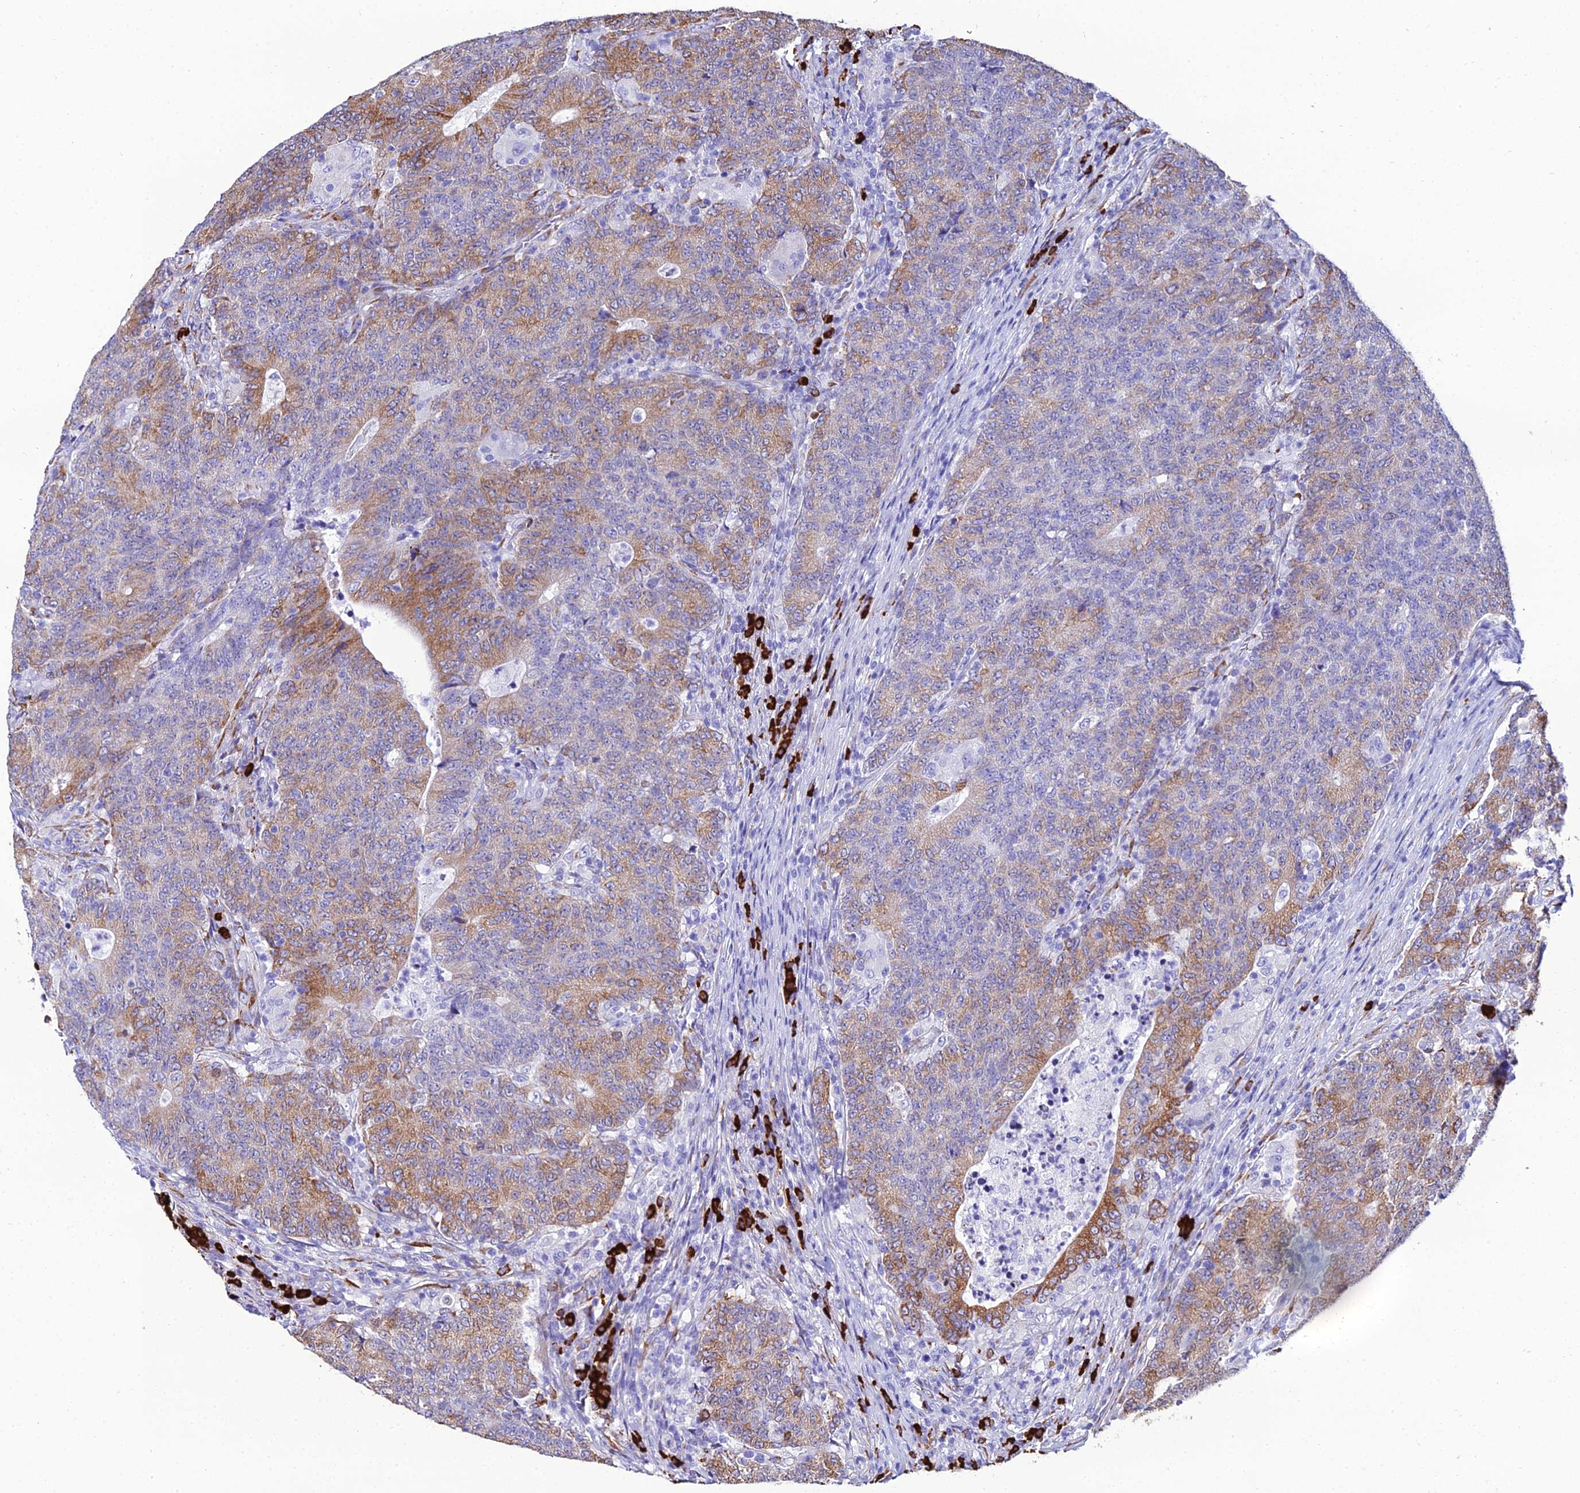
{"staining": {"intensity": "moderate", "quantity": "25%-75%", "location": "cytoplasmic/membranous"}, "tissue": "colorectal cancer", "cell_type": "Tumor cells", "image_type": "cancer", "snomed": [{"axis": "morphology", "description": "Adenocarcinoma, NOS"}, {"axis": "topography", "description": "Colon"}], "caption": "Immunohistochemistry micrograph of human colorectal cancer stained for a protein (brown), which reveals medium levels of moderate cytoplasmic/membranous expression in approximately 25%-75% of tumor cells.", "gene": "TXNDC5", "patient": {"sex": "female", "age": 75}}